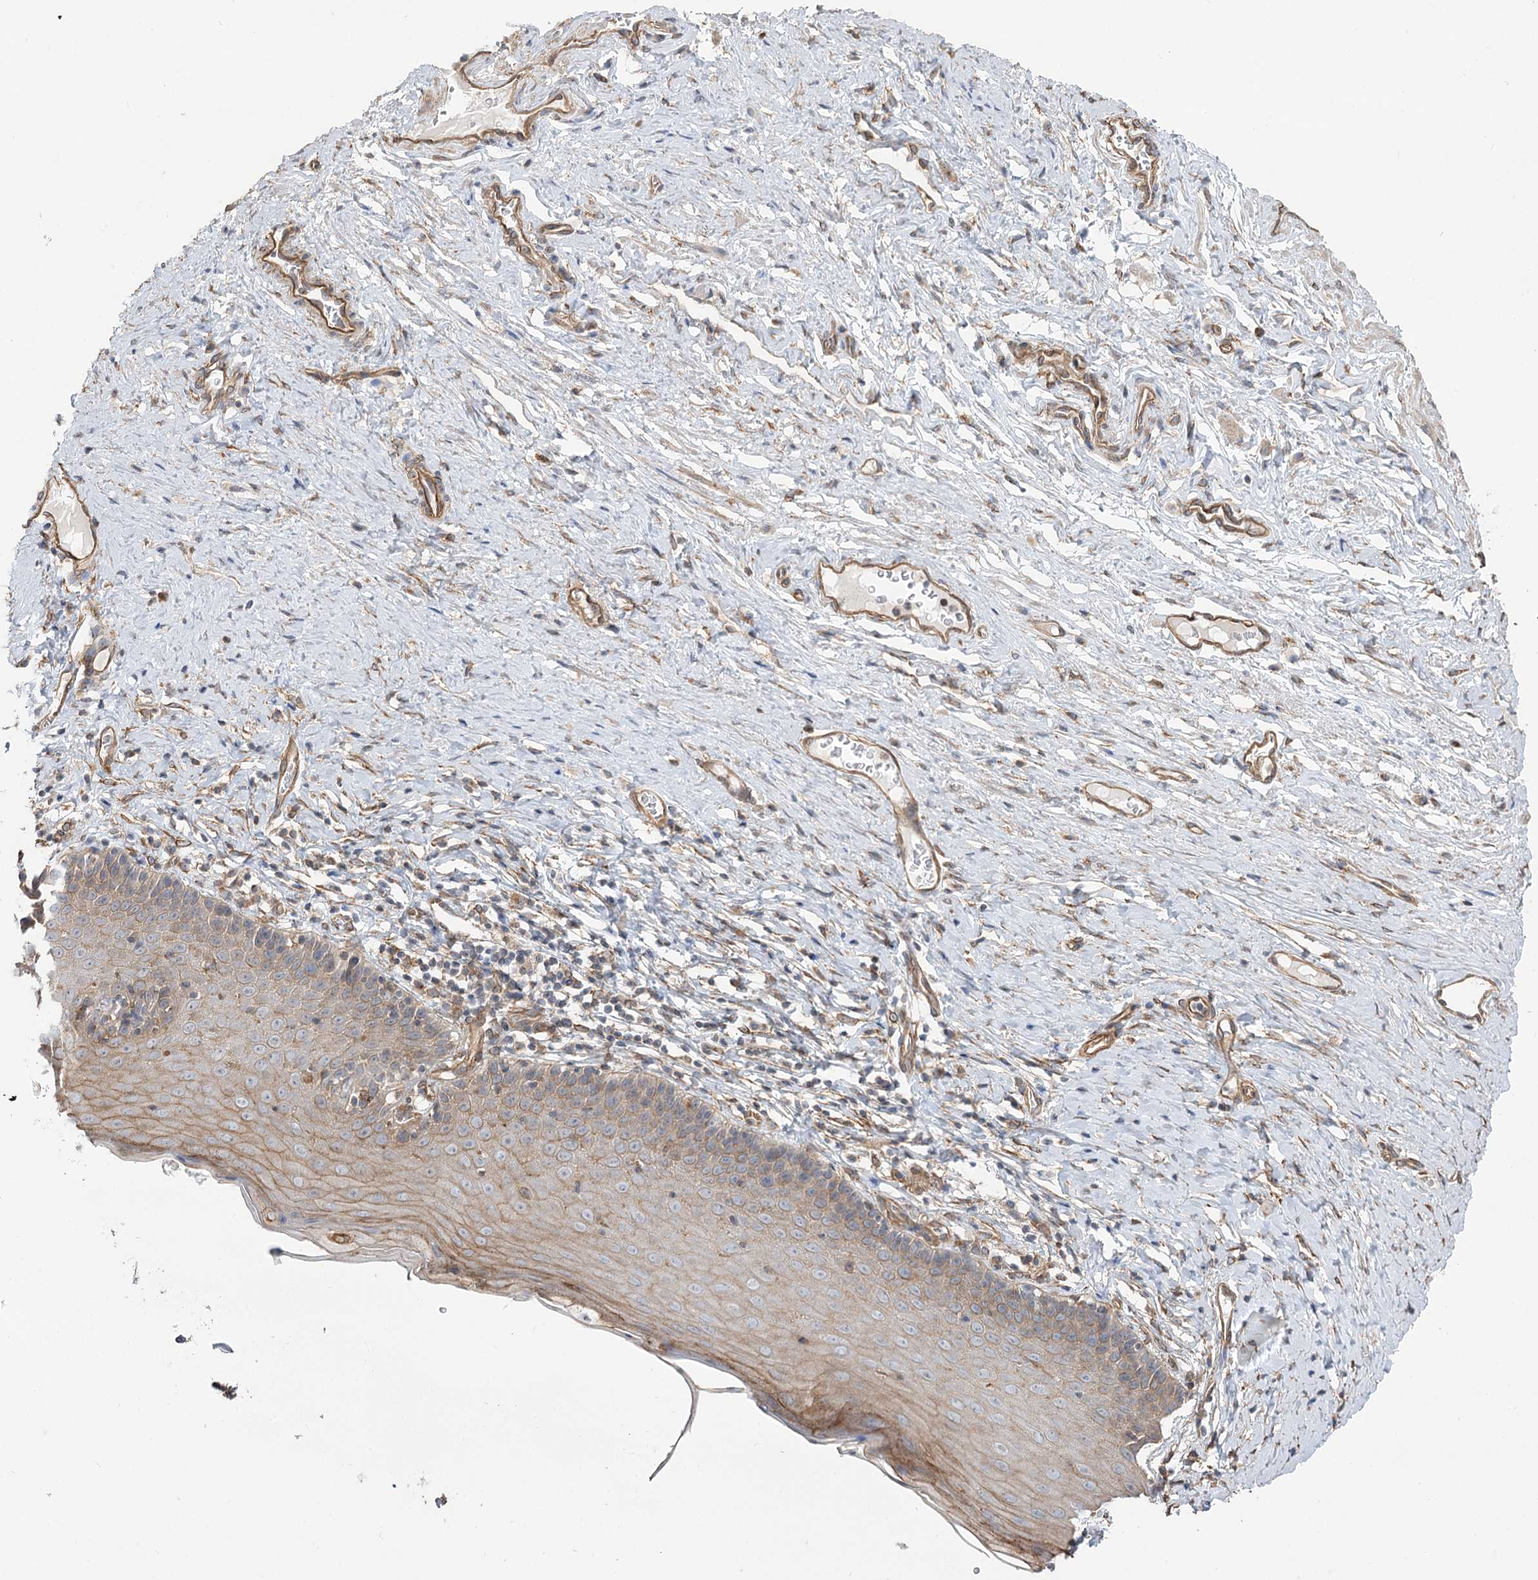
{"staining": {"intensity": "moderate", "quantity": "<25%", "location": "cytoplasmic/membranous"}, "tissue": "cervix", "cell_type": "Glandular cells", "image_type": "normal", "snomed": [{"axis": "morphology", "description": "Normal tissue, NOS"}, {"axis": "topography", "description": "Cervix"}], "caption": "The micrograph displays staining of normal cervix, revealing moderate cytoplasmic/membranous protein positivity (brown color) within glandular cells.", "gene": "SH3BP5L", "patient": {"sex": "female", "age": 42}}